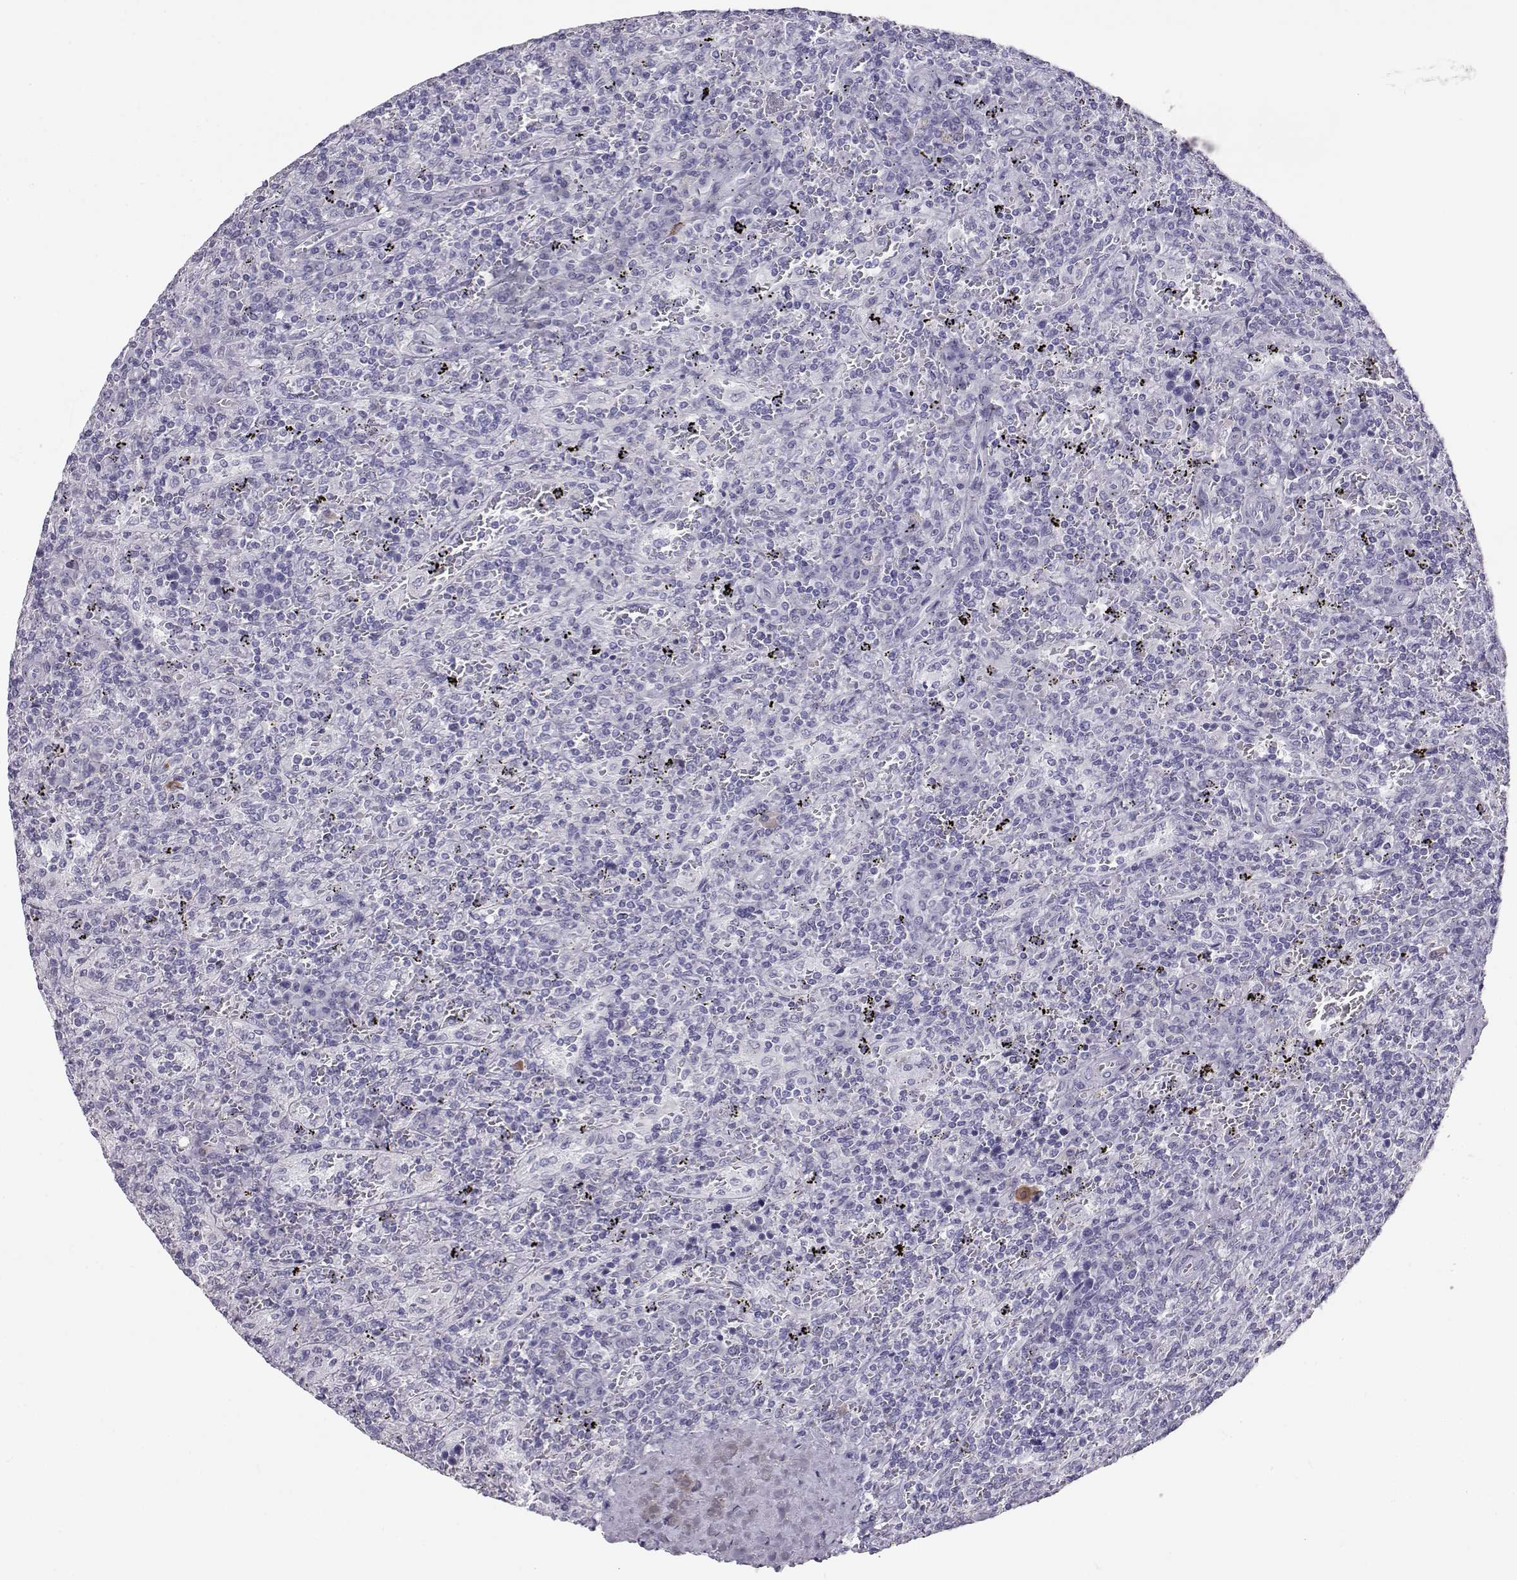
{"staining": {"intensity": "negative", "quantity": "none", "location": "none"}, "tissue": "lymphoma", "cell_type": "Tumor cells", "image_type": "cancer", "snomed": [{"axis": "morphology", "description": "Malignant lymphoma, non-Hodgkin's type, Low grade"}, {"axis": "topography", "description": "Spleen"}], "caption": "Immunohistochemical staining of malignant lymphoma, non-Hodgkin's type (low-grade) demonstrates no significant positivity in tumor cells. Brightfield microscopy of immunohistochemistry (IHC) stained with DAB (3,3'-diaminobenzidine) (brown) and hematoxylin (blue), captured at high magnification.", "gene": "ITLN2", "patient": {"sex": "male", "age": 62}}